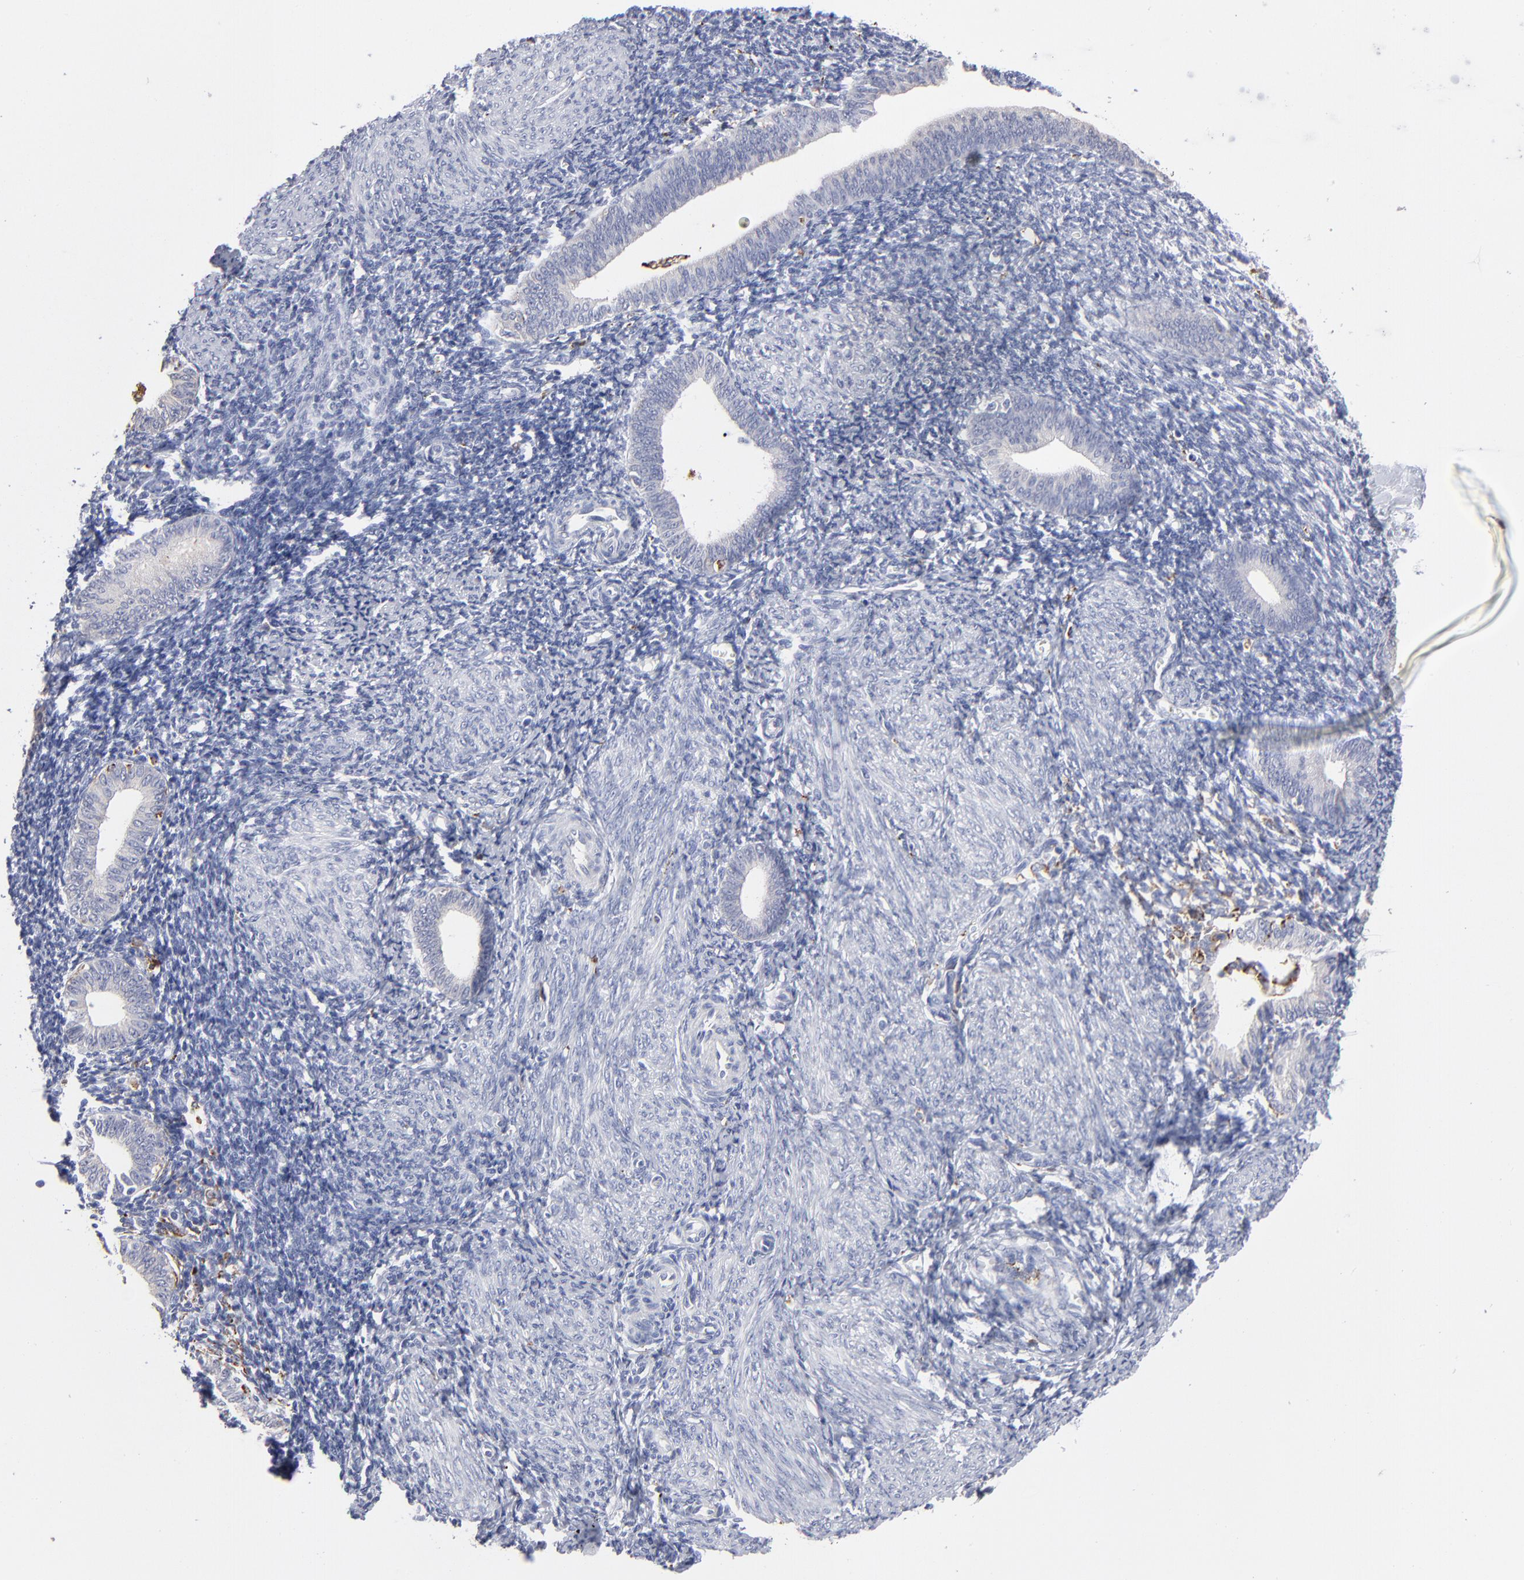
{"staining": {"intensity": "strong", "quantity": "<25%", "location": "cytoplasmic/membranous"}, "tissue": "endometrium", "cell_type": "Cells in endometrial stroma", "image_type": "normal", "snomed": [{"axis": "morphology", "description": "Normal tissue, NOS"}, {"axis": "topography", "description": "Endometrium"}], "caption": "High-magnification brightfield microscopy of unremarkable endometrium stained with DAB (3,3'-diaminobenzidine) (brown) and counterstained with hematoxylin (blue). cells in endometrial stroma exhibit strong cytoplasmic/membranous positivity is seen in about<25% of cells. Using DAB (brown) and hematoxylin (blue) stains, captured at high magnification using brightfield microscopy.", "gene": "CD180", "patient": {"sex": "female", "age": 57}}